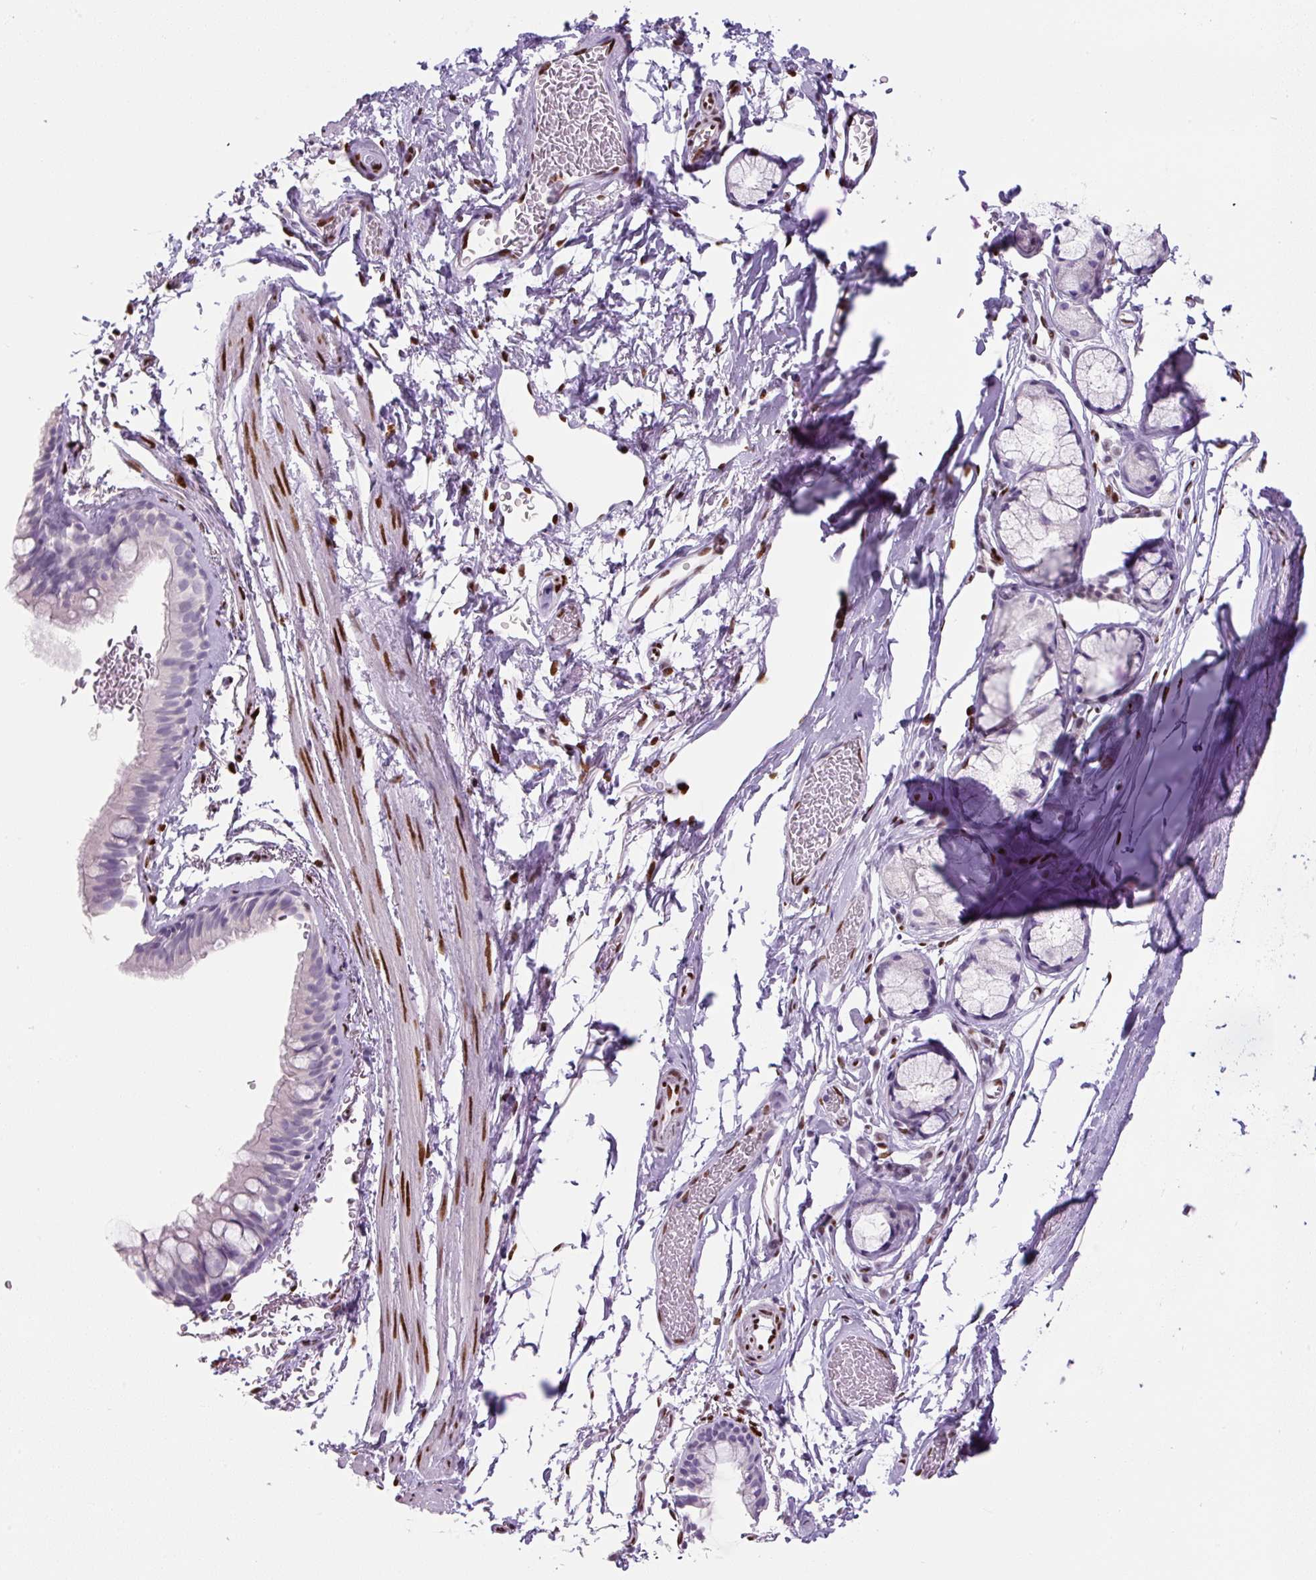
{"staining": {"intensity": "negative", "quantity": "none", "location": "none"}, "tissue": "bronchus", "cell_type": "Respiratory epithelial cells", "image_type": "normal", "snomed": [{"axis": "morphology", "description": "Normal tissue, NOS"}, {"axis": "topography", "description": "Bronchus"}], "caption": "High power microscopy image of an IHC photomicrograph of normal bronchus, revealing no significant expression in respiratory epithelial cells. Nuclei are stained in blue.", "gene": "ZEB1", "patient": {"sex": "male", "age": 67}}